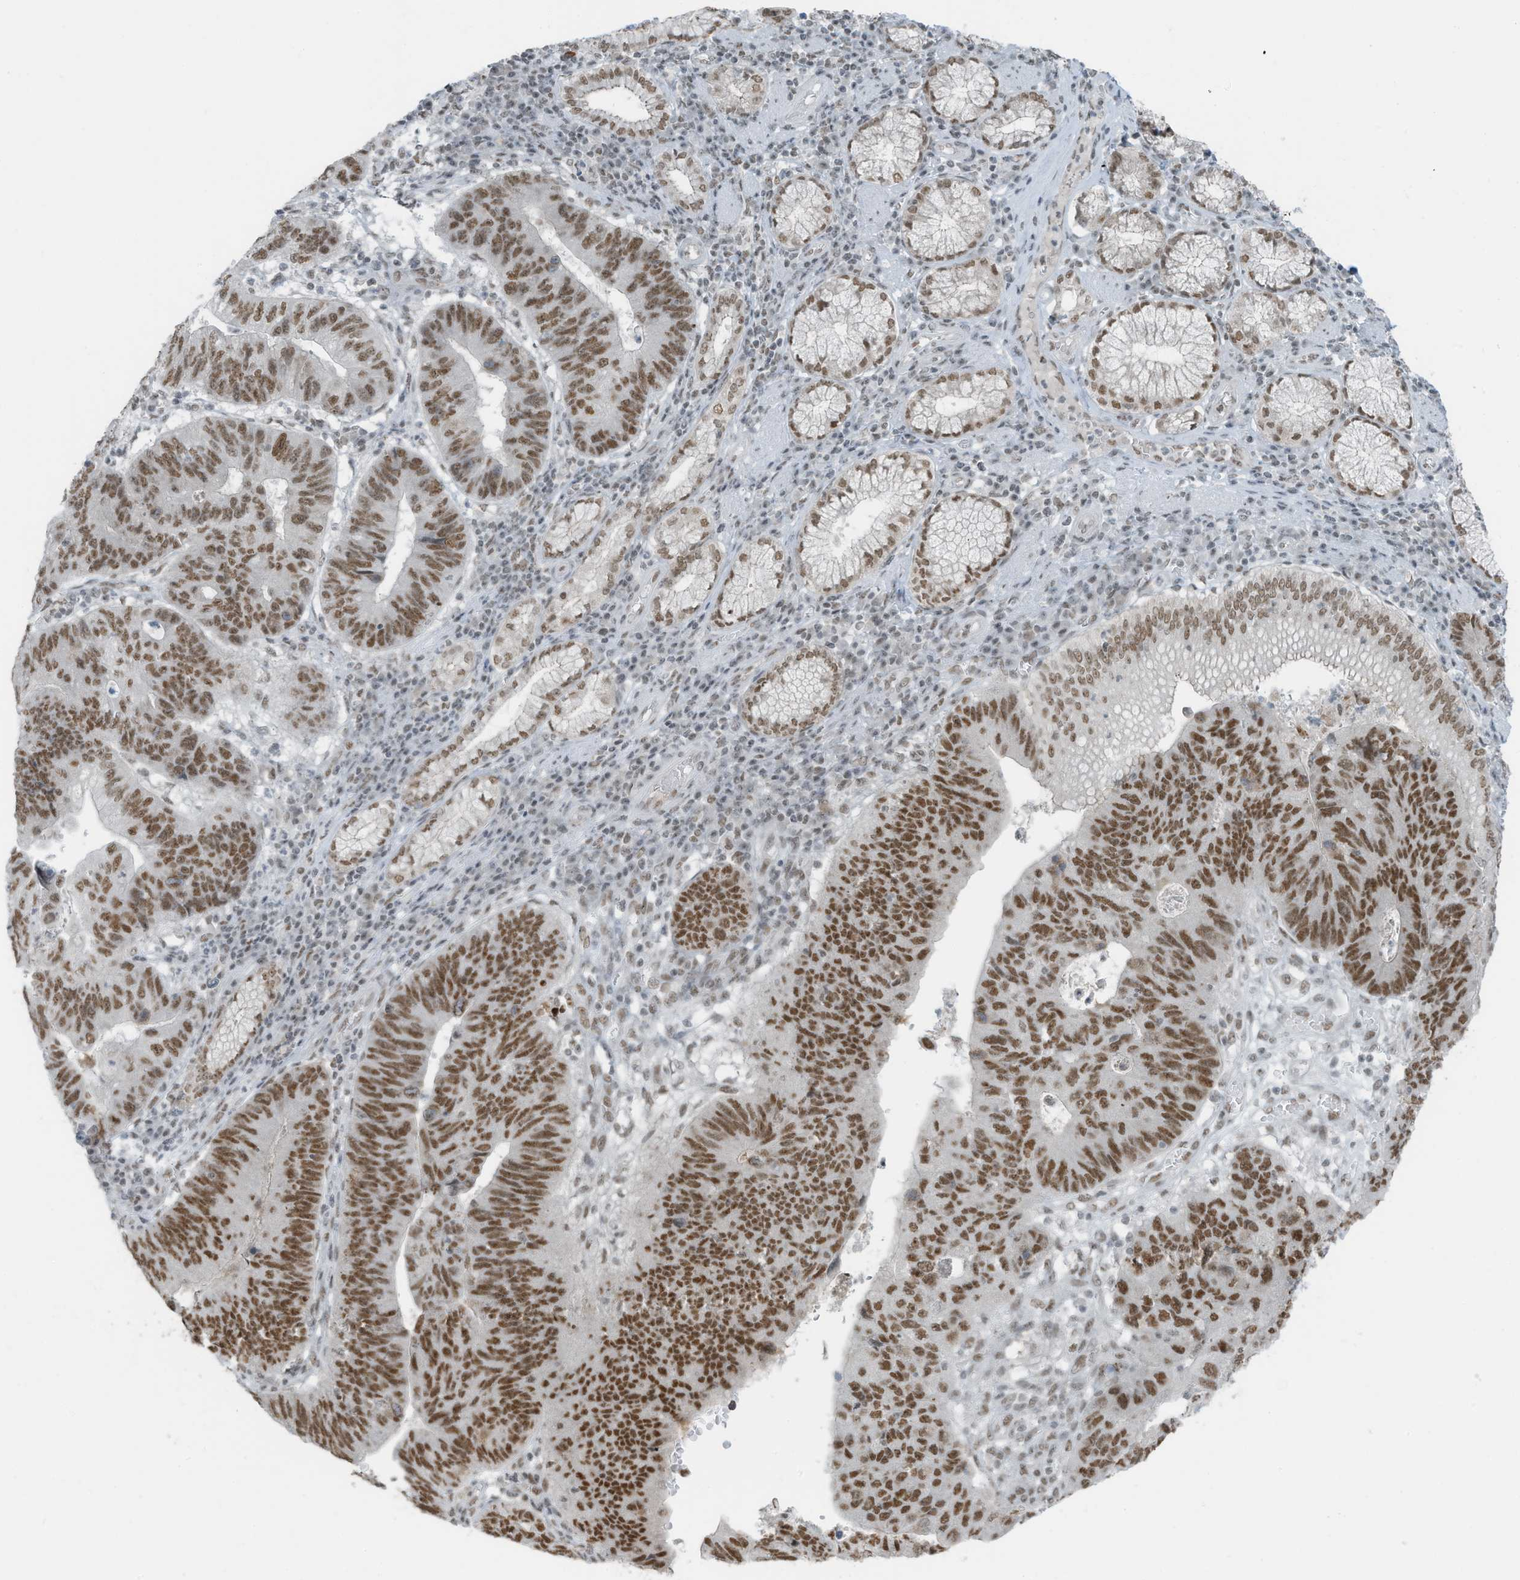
{"staining": {"intensity": "moderate", "quantity": ">75%", "location": "nuclear"}, "tissue": "stomach cancer", "cell_type": "Tumor cells", "image_type": "cancer", "snomed": [{"axis": "morphology", "description": "Adenocarcinoma, NOS"}, {"axis": "topography", "description": "Stomach"}], "caption": "A brown stain shows moderate nuclear staining of a protein in human stomach adenocarcinoma tumor cells.", "gene": "WRNIP1", "patient": {"sex": "male", "age": 59}}